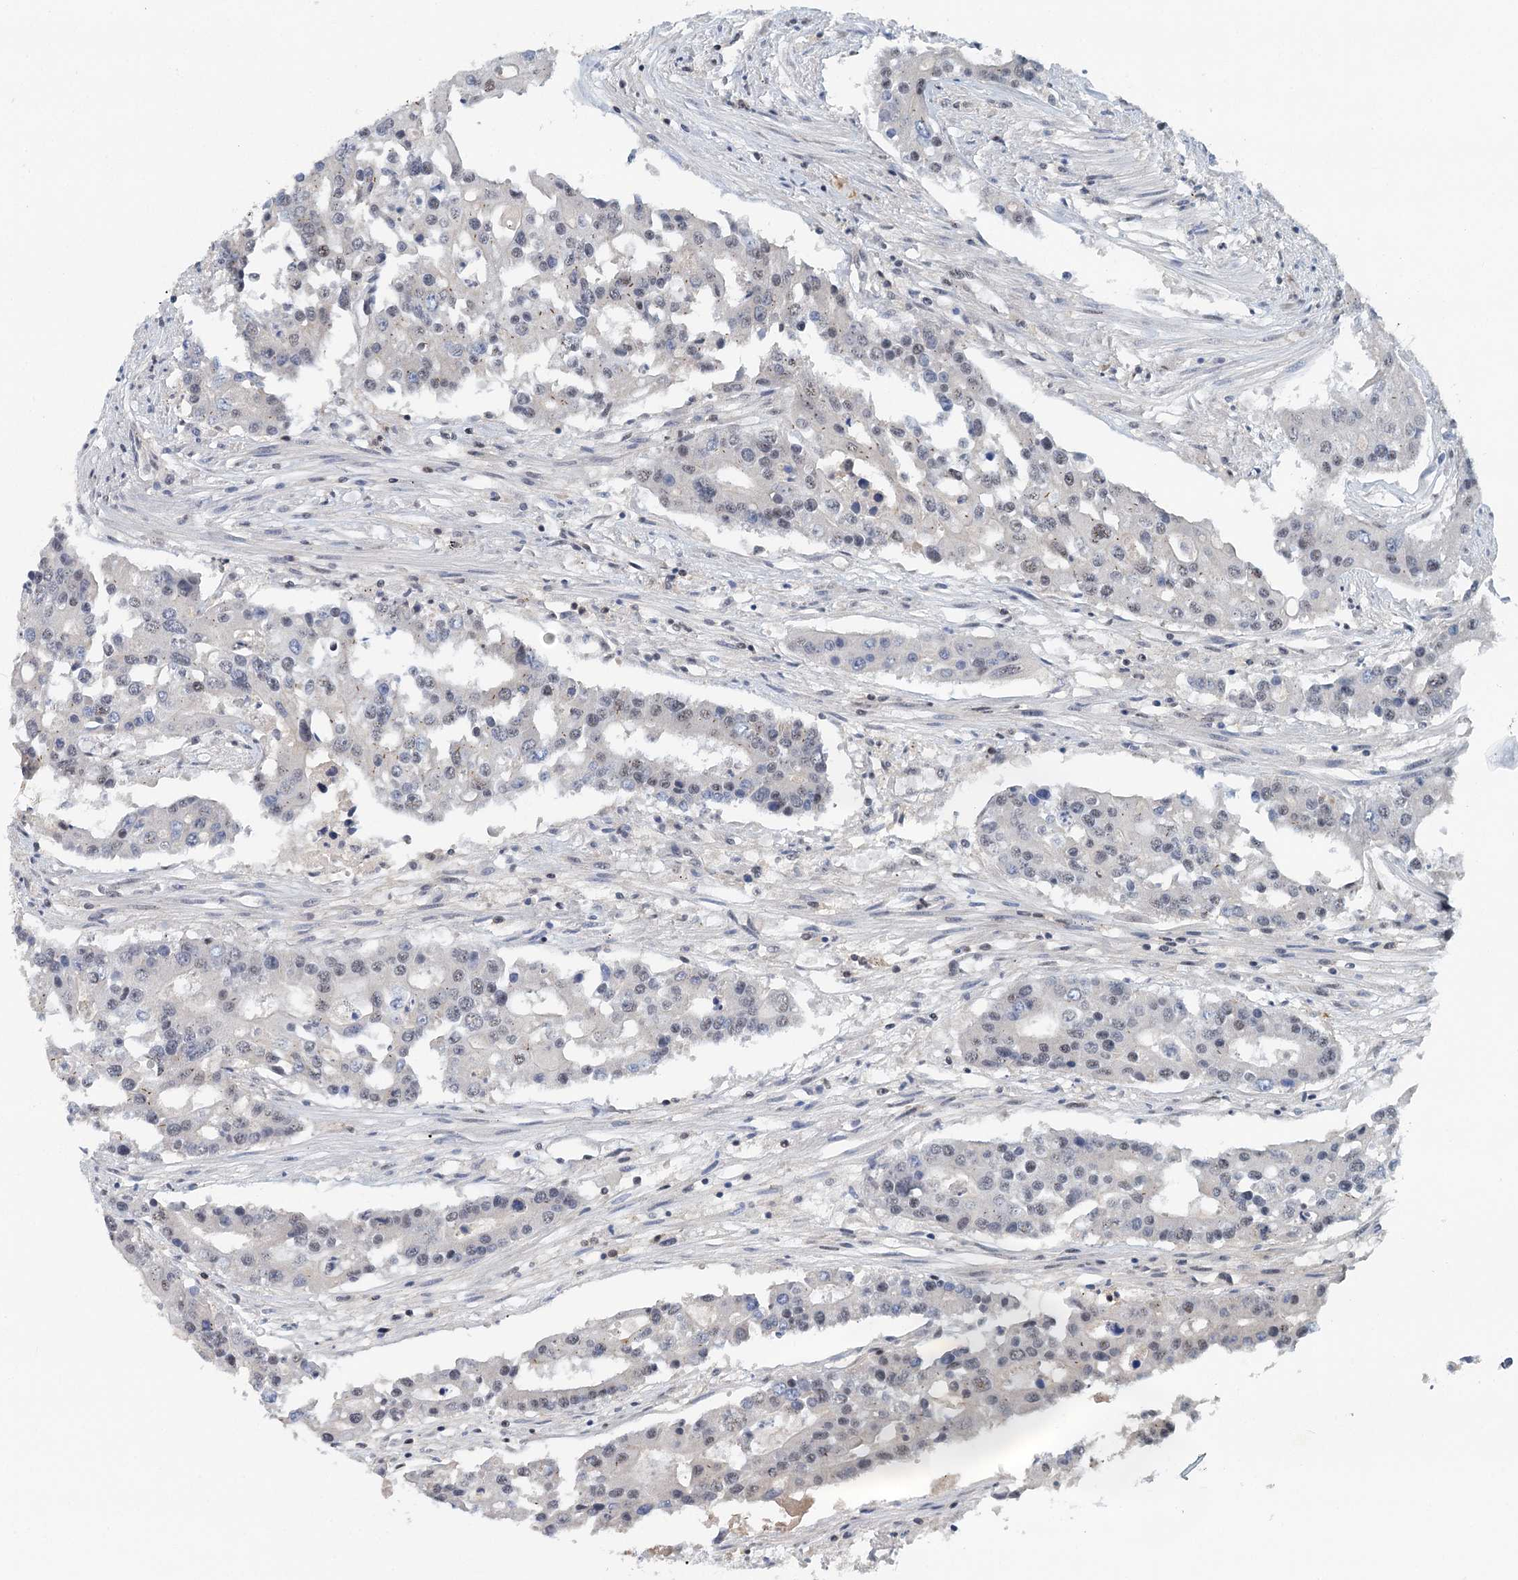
{"staining": {"intensity": "weak", "quantity": "<25%", "location": "nuclear"}, "tissue": "colorectal cancer", "cell_type": "Tumor cells", "image_type": "cancer", "snomed": [{"axis": "morphology", "description": "Adenocarcinoma, NOS"}, {"axis": "topography", "description": "Colon"}], "caption": "Human colorectal cancer stained for a protein using immunohistochemistry shows no staining in tumor cells.", "gene": "CDC42SE2", "patient": {"sex": "male", "age": 77}}